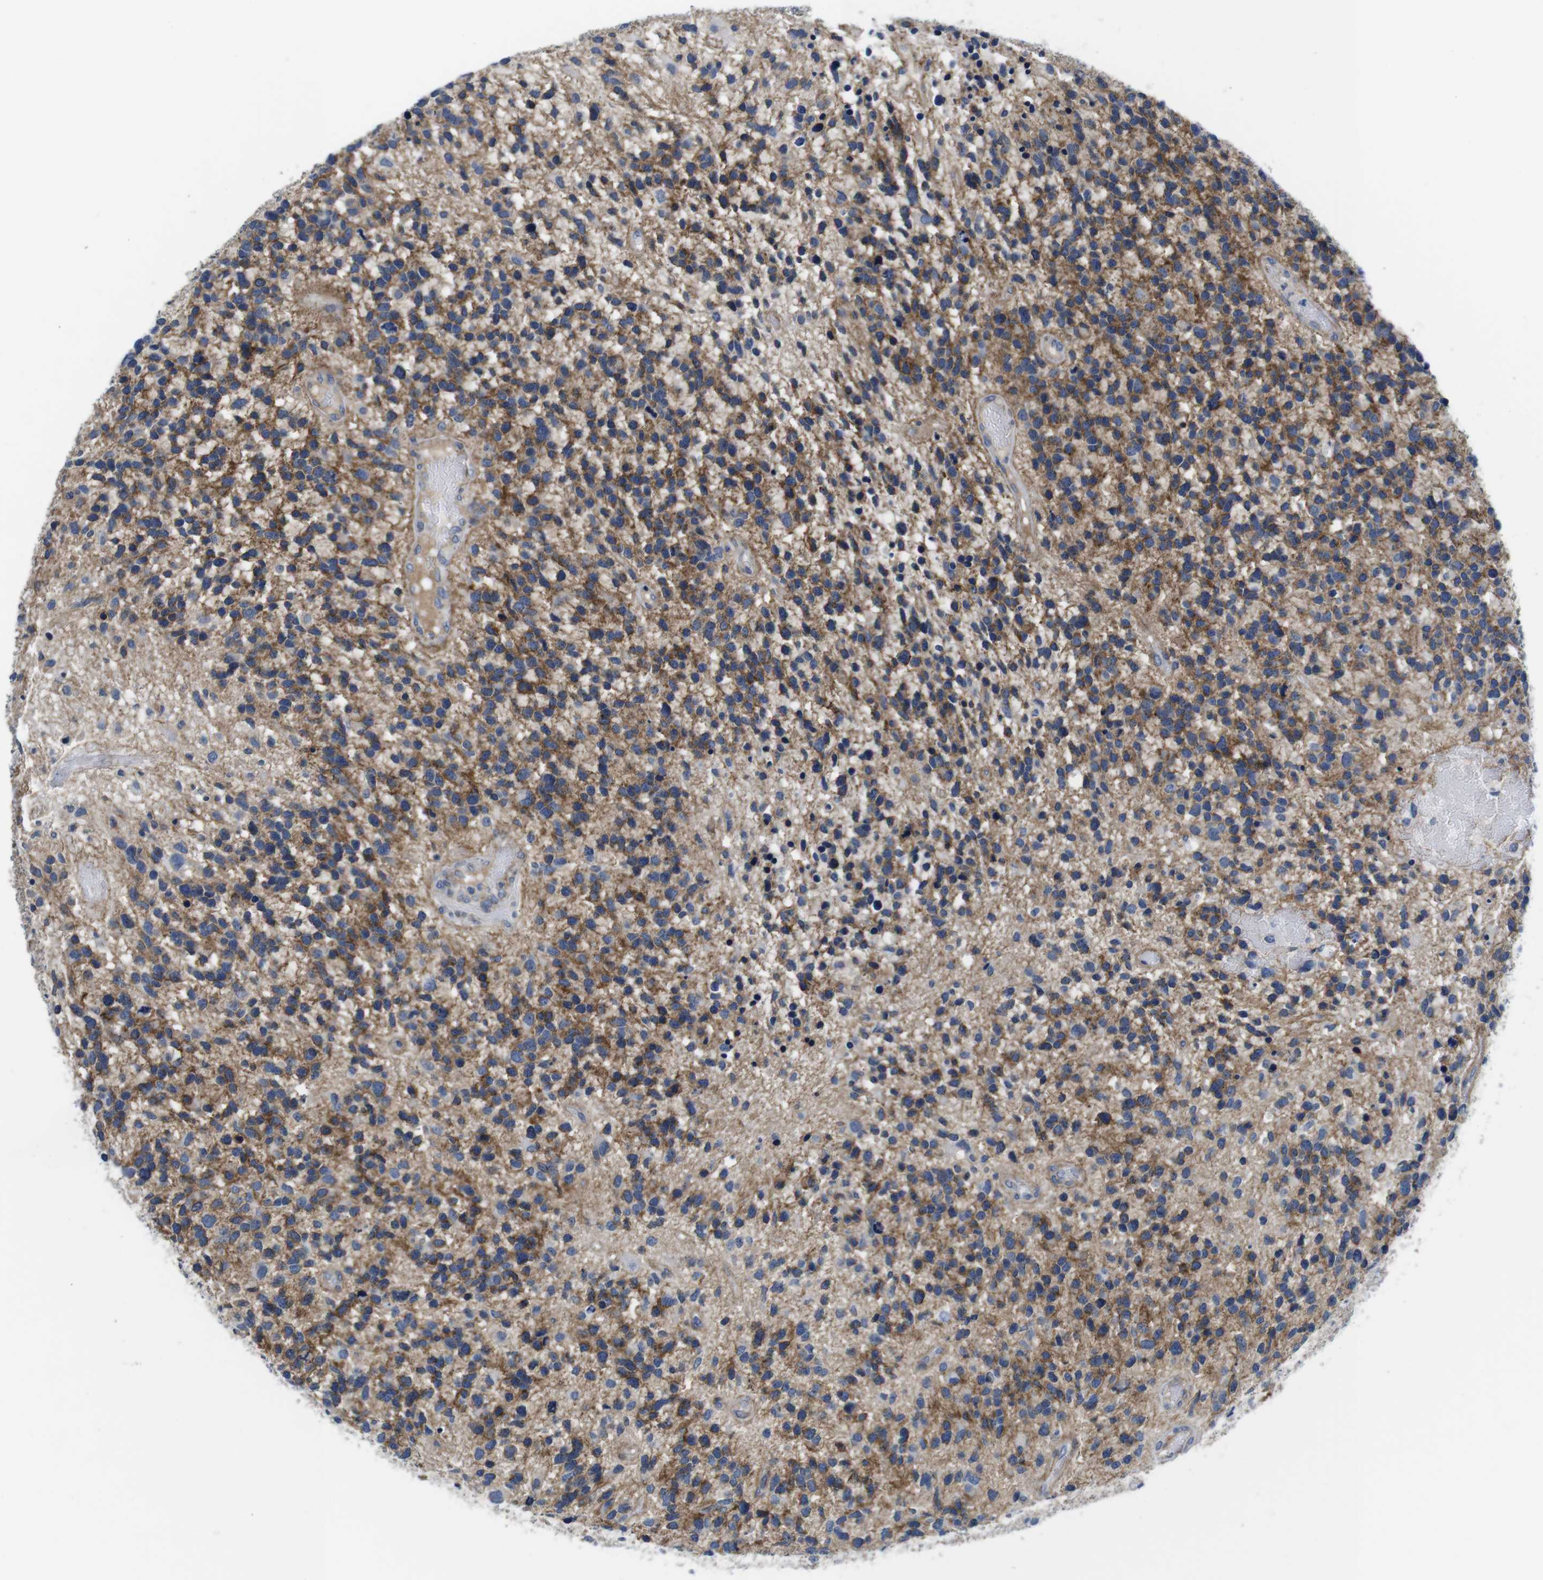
{"staining": {"intensity": "moderate", "quantity": ">75%", "location": "cytoplasmic/membranous"}, "tissue": "glioma", "cell_type": "Tumor cells", "image_type": "cancer", "snomed": [{"axis": "morphology", "description": "Glioma, malignant, High grade"}, {"axis": "topography", "description": "Brain"}], "caption": "Glioma was stained to show a protein in brown. There is medium levels of moderate cytoplasmic/membranous expression in about >75% of tumor cells. Immunohistochemistry stains the protein of interest in brown and the nuclei are stained blue.", "gene": "SCRIB", "patient": {"sex": "female", "age": 58}}